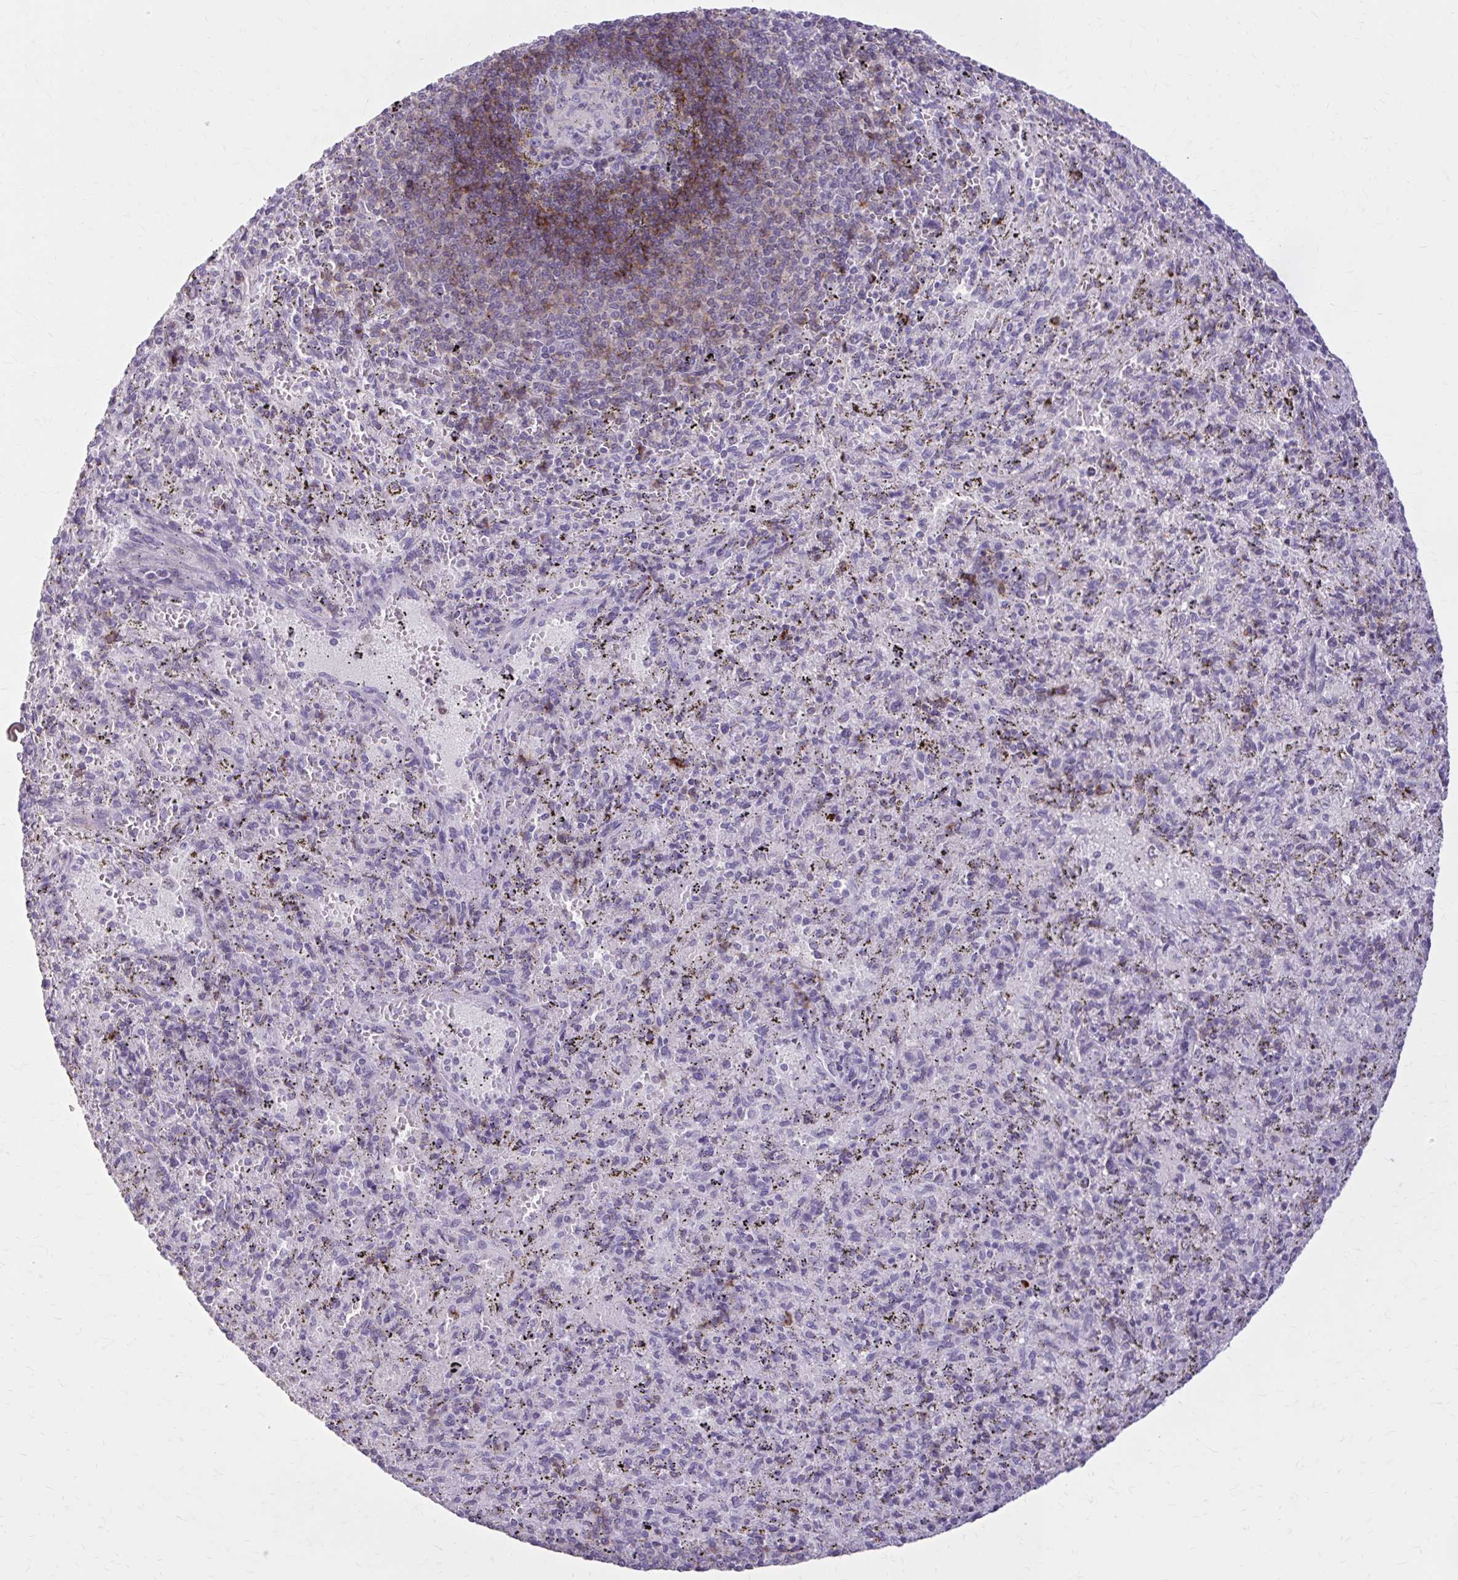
{"staining": {"intensity": "moderate", "quantity": "<25%", "location": "cytoplasmic/membranous"}, "tissue": "spleen", "cell_type": "Cells in red pulp", "image_type": "normal", "snomed": [{"axis": "morphology", "description": "Normal tissue, NOS"}, {"axis": "topography", "description": "Spleen"}], "caption": "An immunohistochemistry micrograph of unremarkable tissue is shown. Protein staining in brown highlights moderate cytoplasmic/membranous positivity in spleen within cells in red pulp.", "gene": "OR4B1", "patient": {"sex": "male", "age": 57}}